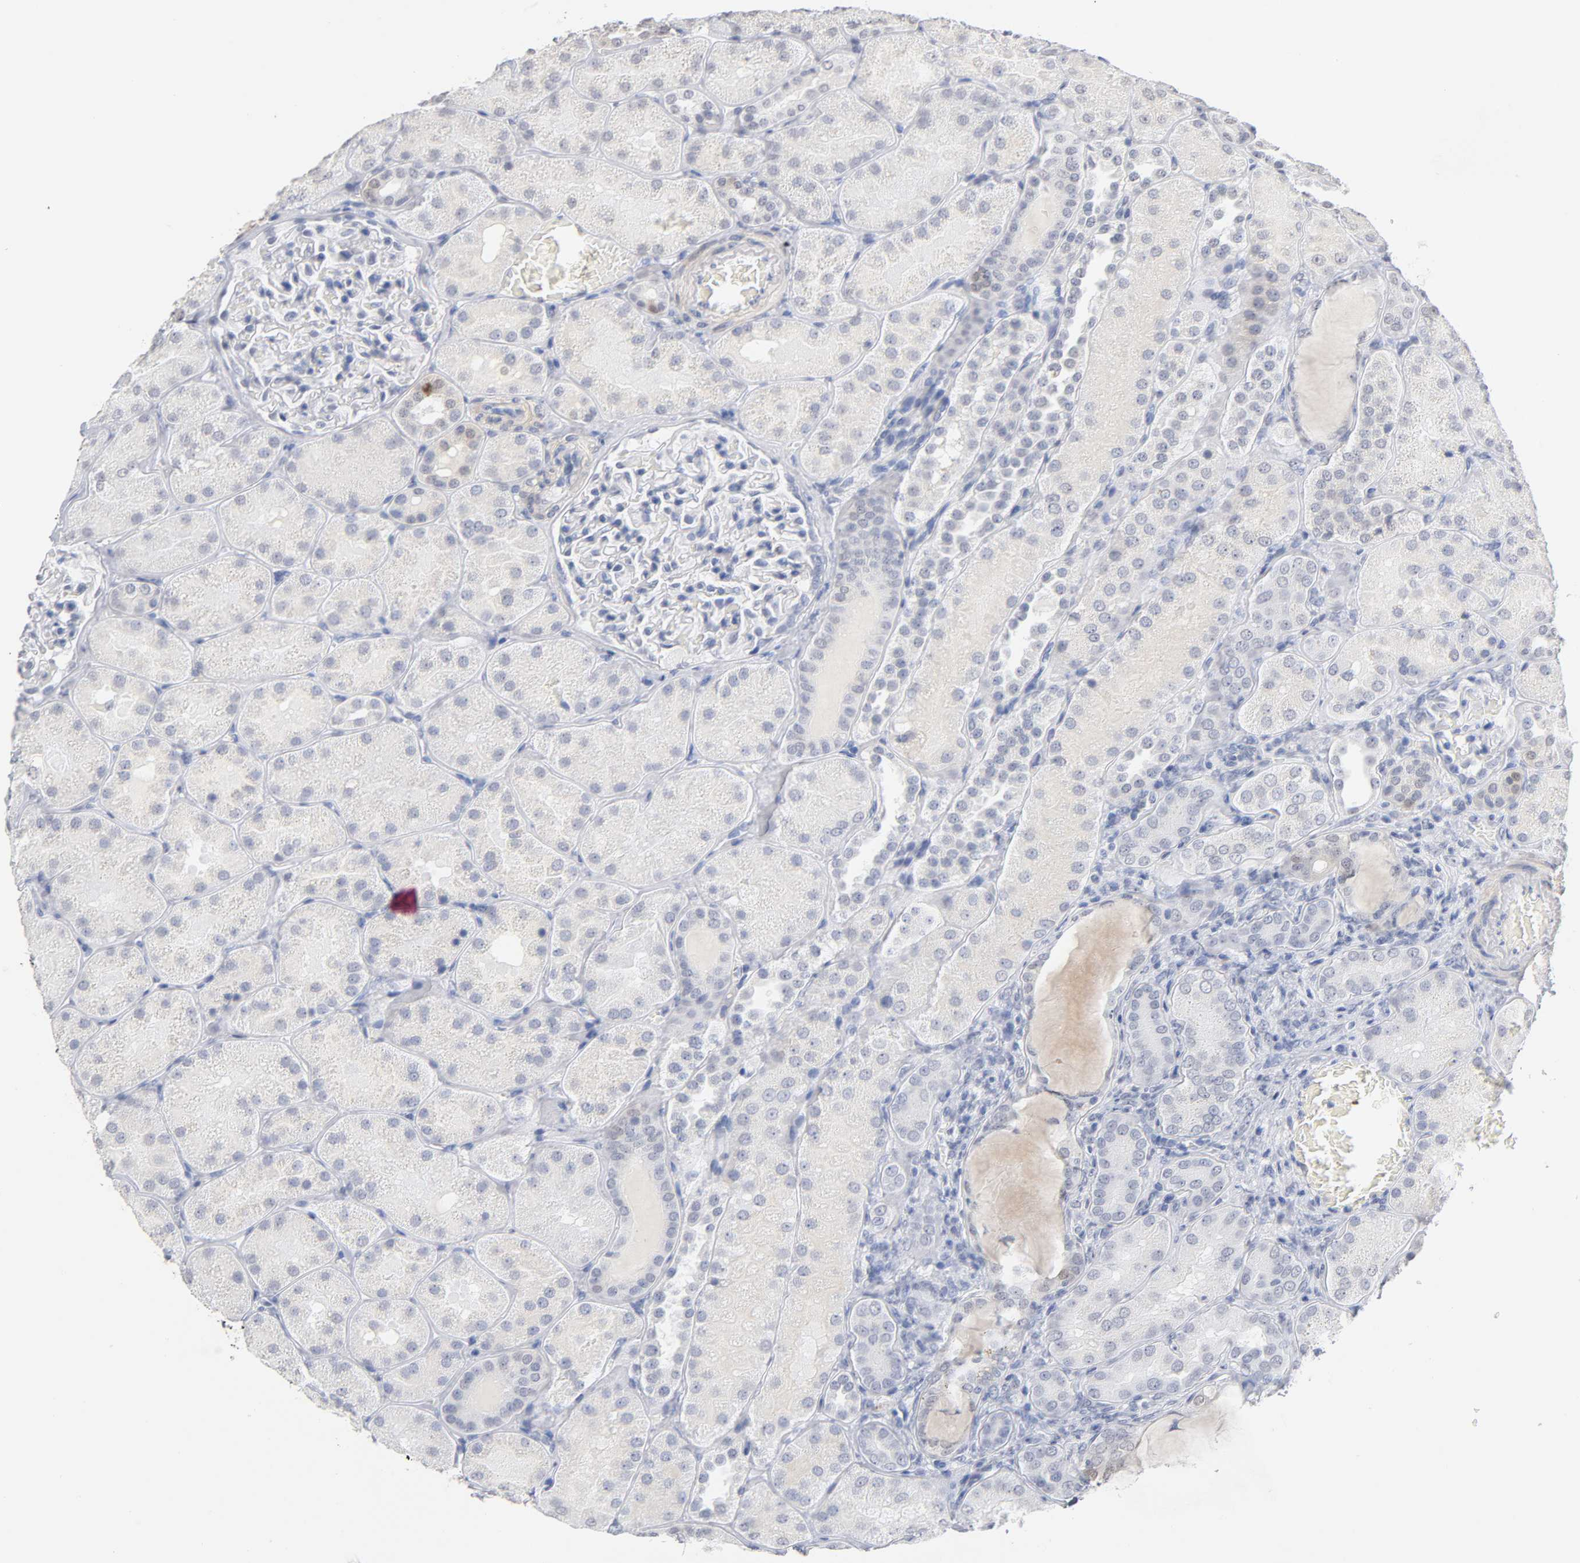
{"staining": {"intensity": "negative", "quantity": "none", "location": "none"}, "tissue": "kidney", "cell_type": "Cells in glomeruli", "image_type": "normal", "snomed": [{"axis": "morphology", "description": "Normal tissue, NOS"}, {"axis": "topography", "description": "Kidney"}], "caption": "This photomicrograph is of normal kidney stained with IHC to label a protein in brown with the nuclei are counter-stained blue. There is no staining in cells in glomeruli.", "gene": "CRABP2", "patient": {"sex": "male", "age": 28}}